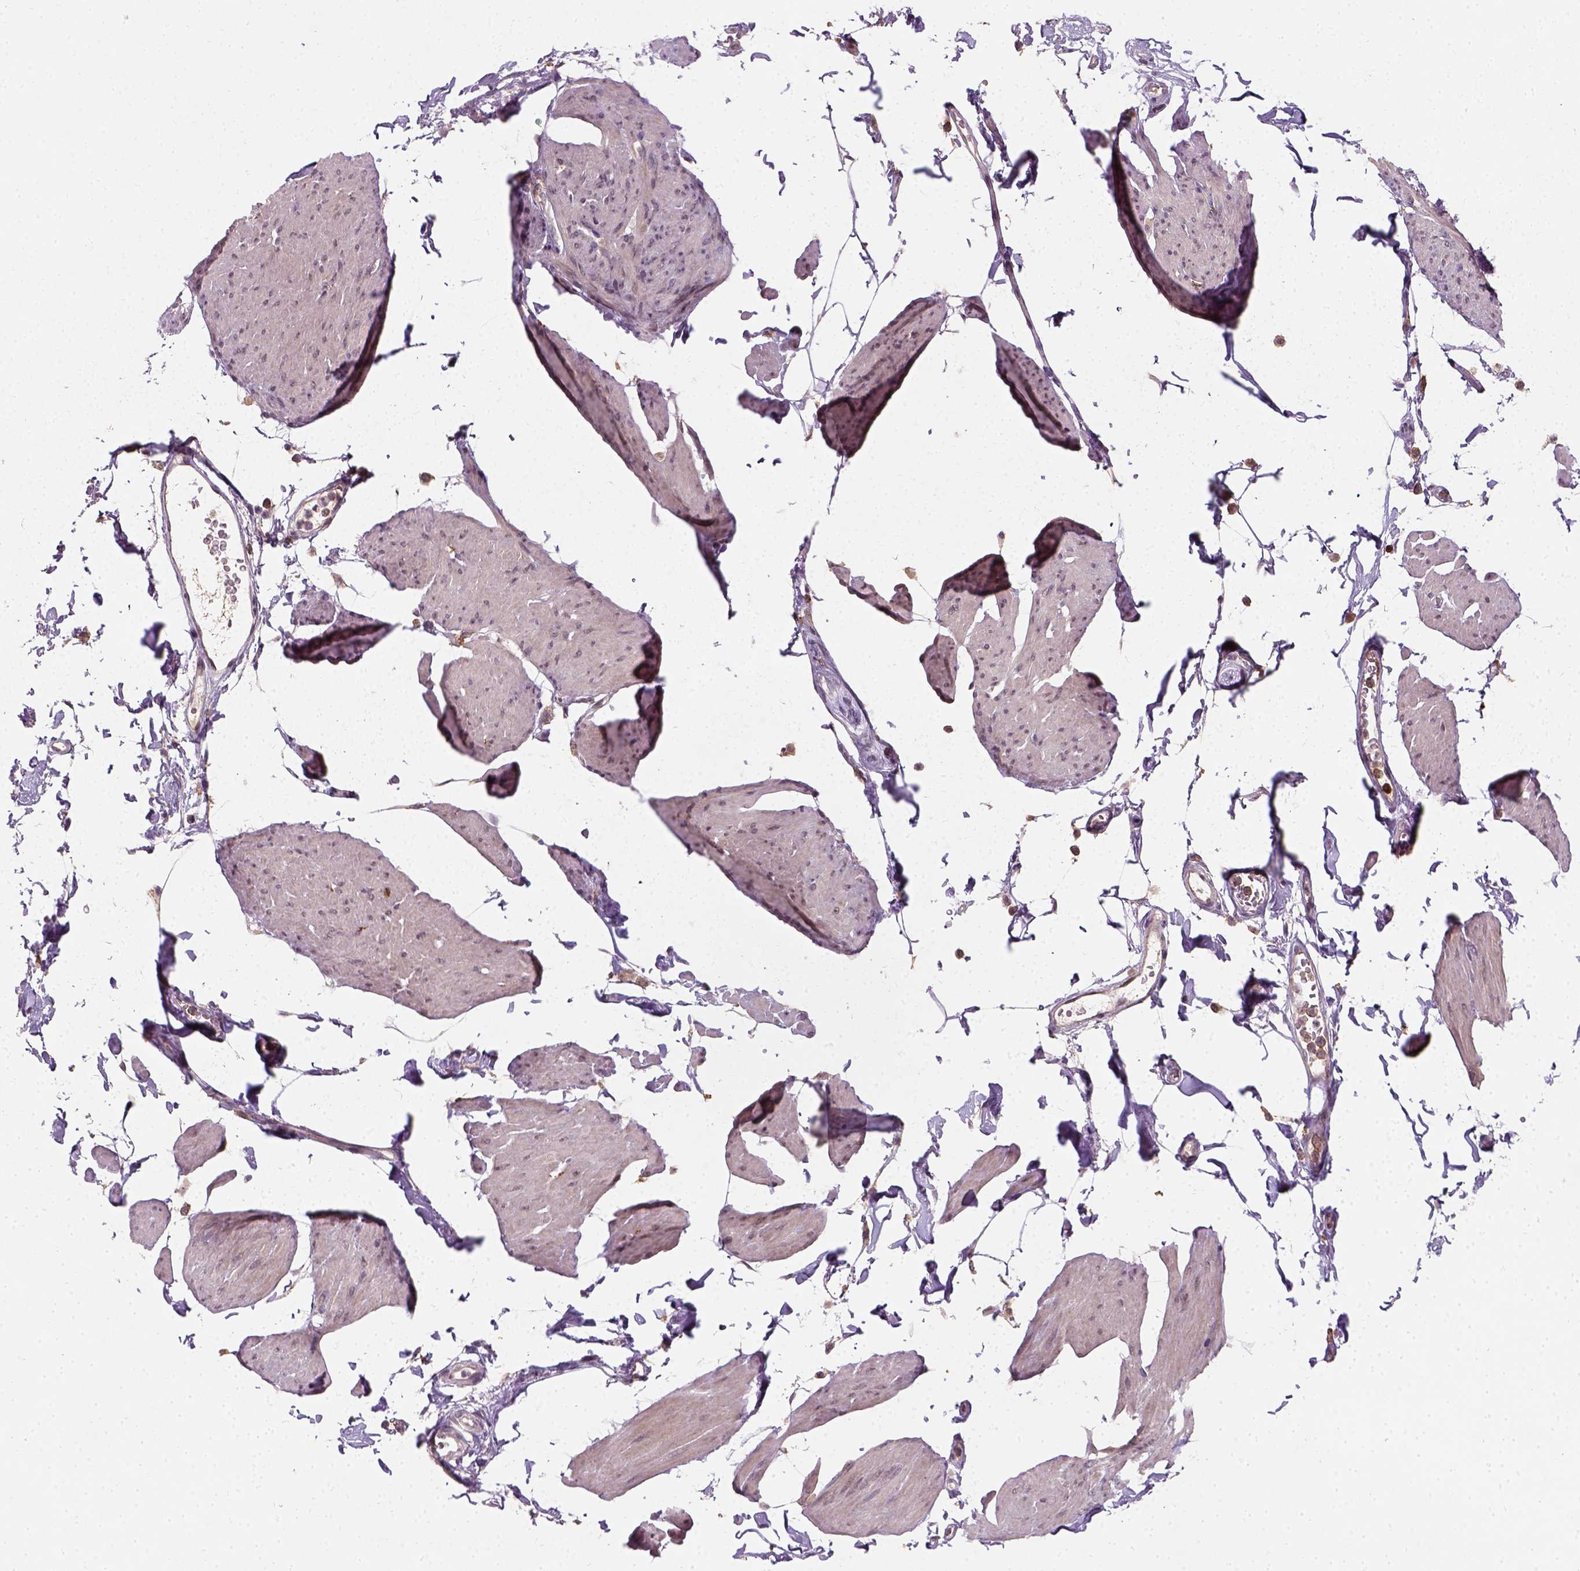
{"staining": {"intensity": "weak", "quantity": "25%-75%", "location": "cytoplasmic/membranous"}, "tissue": "smooth muscle", "cell_type": "Smooth muscle cells", "image_type": "normal", "snomed": [{"axis": "morphology", "description": "Normal tissue, NOS"}, {"axis": "topography", "description": "Adipose tissue"}, {"axis": "topography", "description": "Smooth muscle"}, {"axis": "topography", "description": "Peripheral nerve tissue"}], "caption": "Human smooth muscle stained for a protein (brown) demonstrates weak cytoplasmic/membranous positive staining in approximately 25%-75% of smooth muscle cells.", "gene": "CAMKK1", "patient": {"sex": "male", "age": 83}}